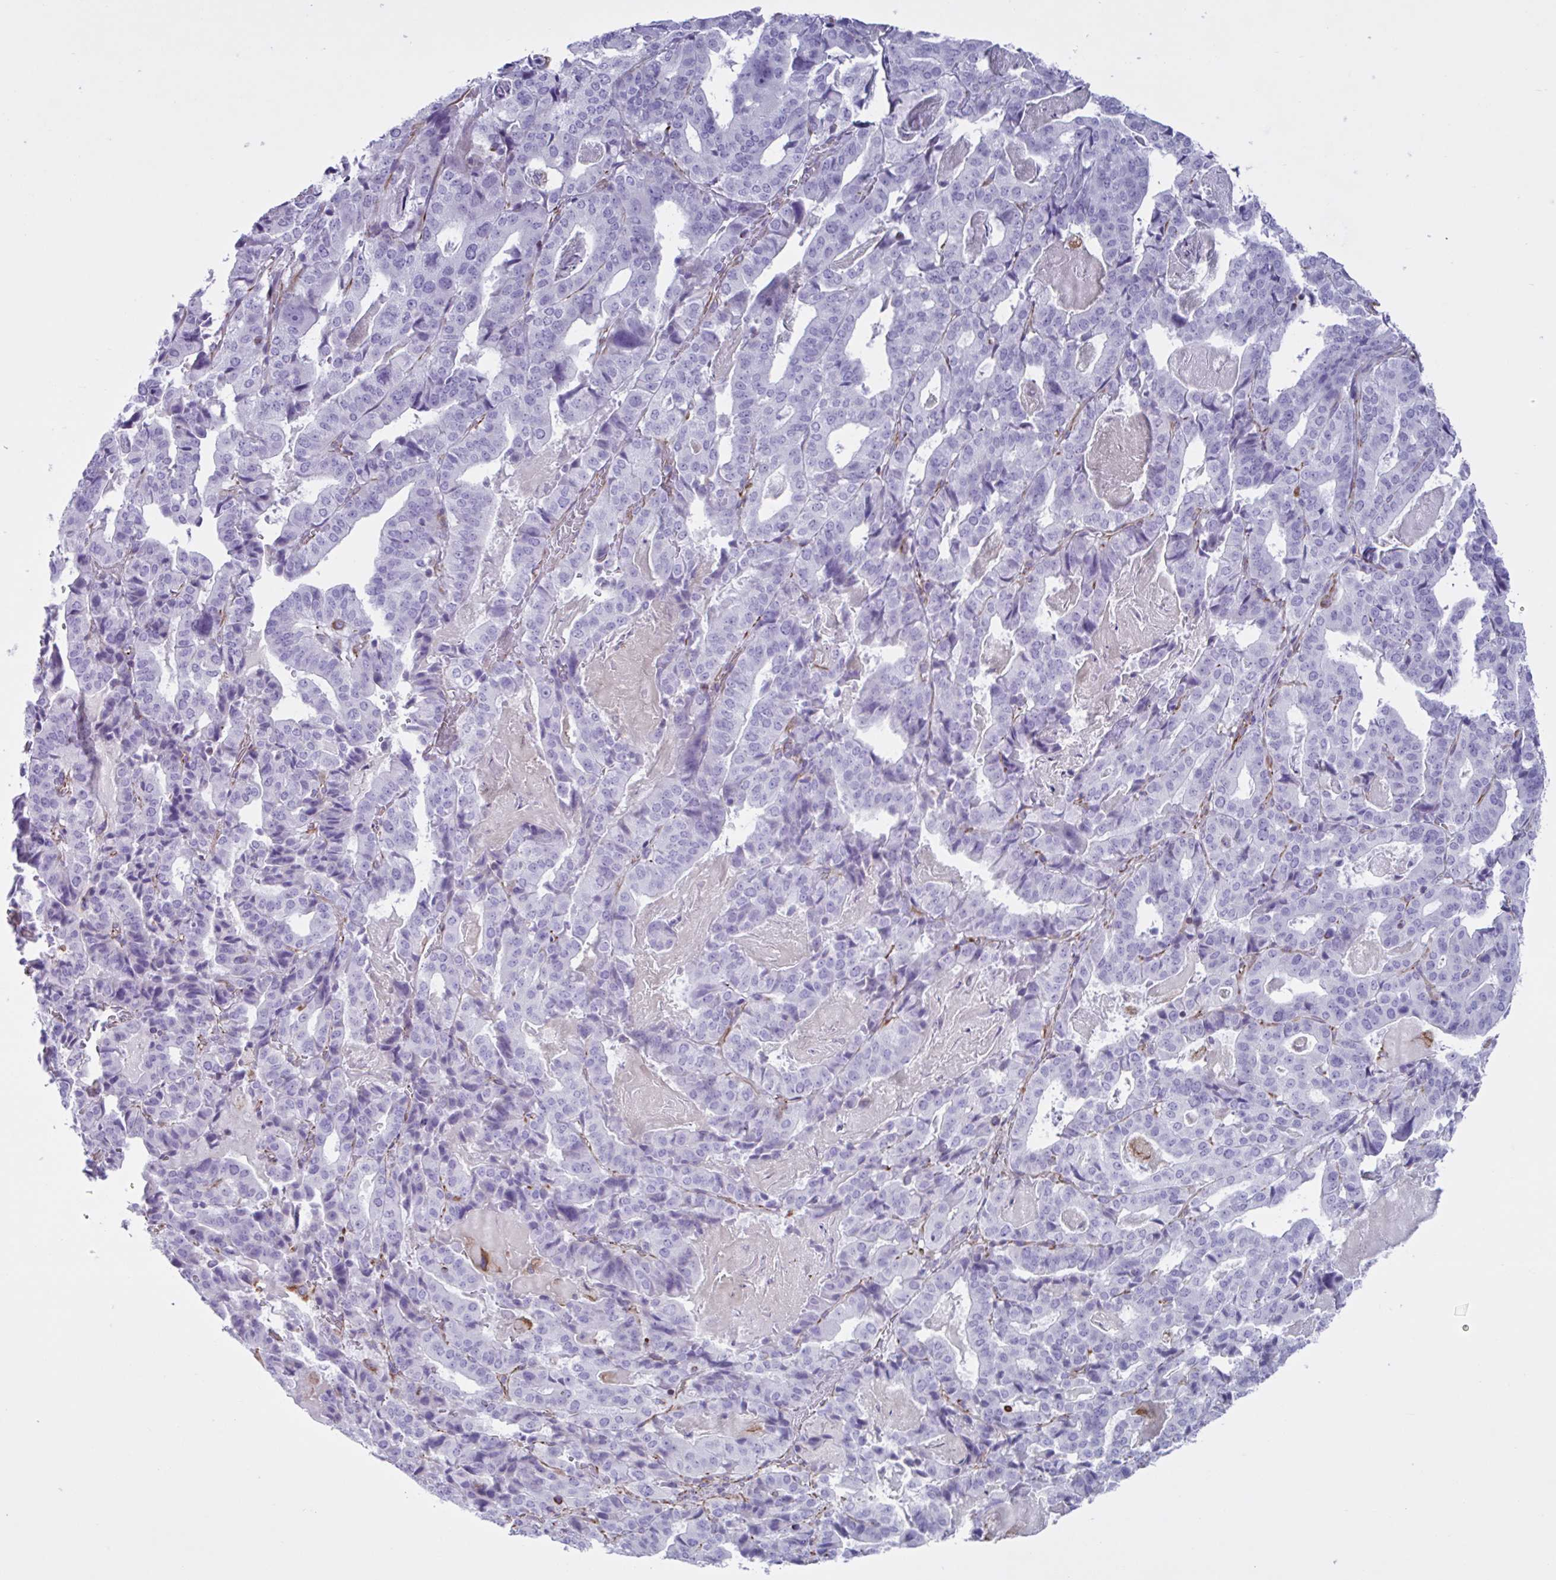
{"staining": {"intensity": "negative", "quantity": "none", "location": "none"}, "tissue": "stomach cancer", "cell_type": "Tumor cells", "image_type": "cancer", "snomed": [{"axis": "morphology", "description": "Adenocarcinoma, NOS"}, {"axis": "topography", "description": "Stomach"}], "caption": "Immunohistochemistry (IHC) of stomach adenocarcinoma shows no staining in tumor cells.", "gene": "TMEM86B", "patient": {"sex": "male", "age": 48}}